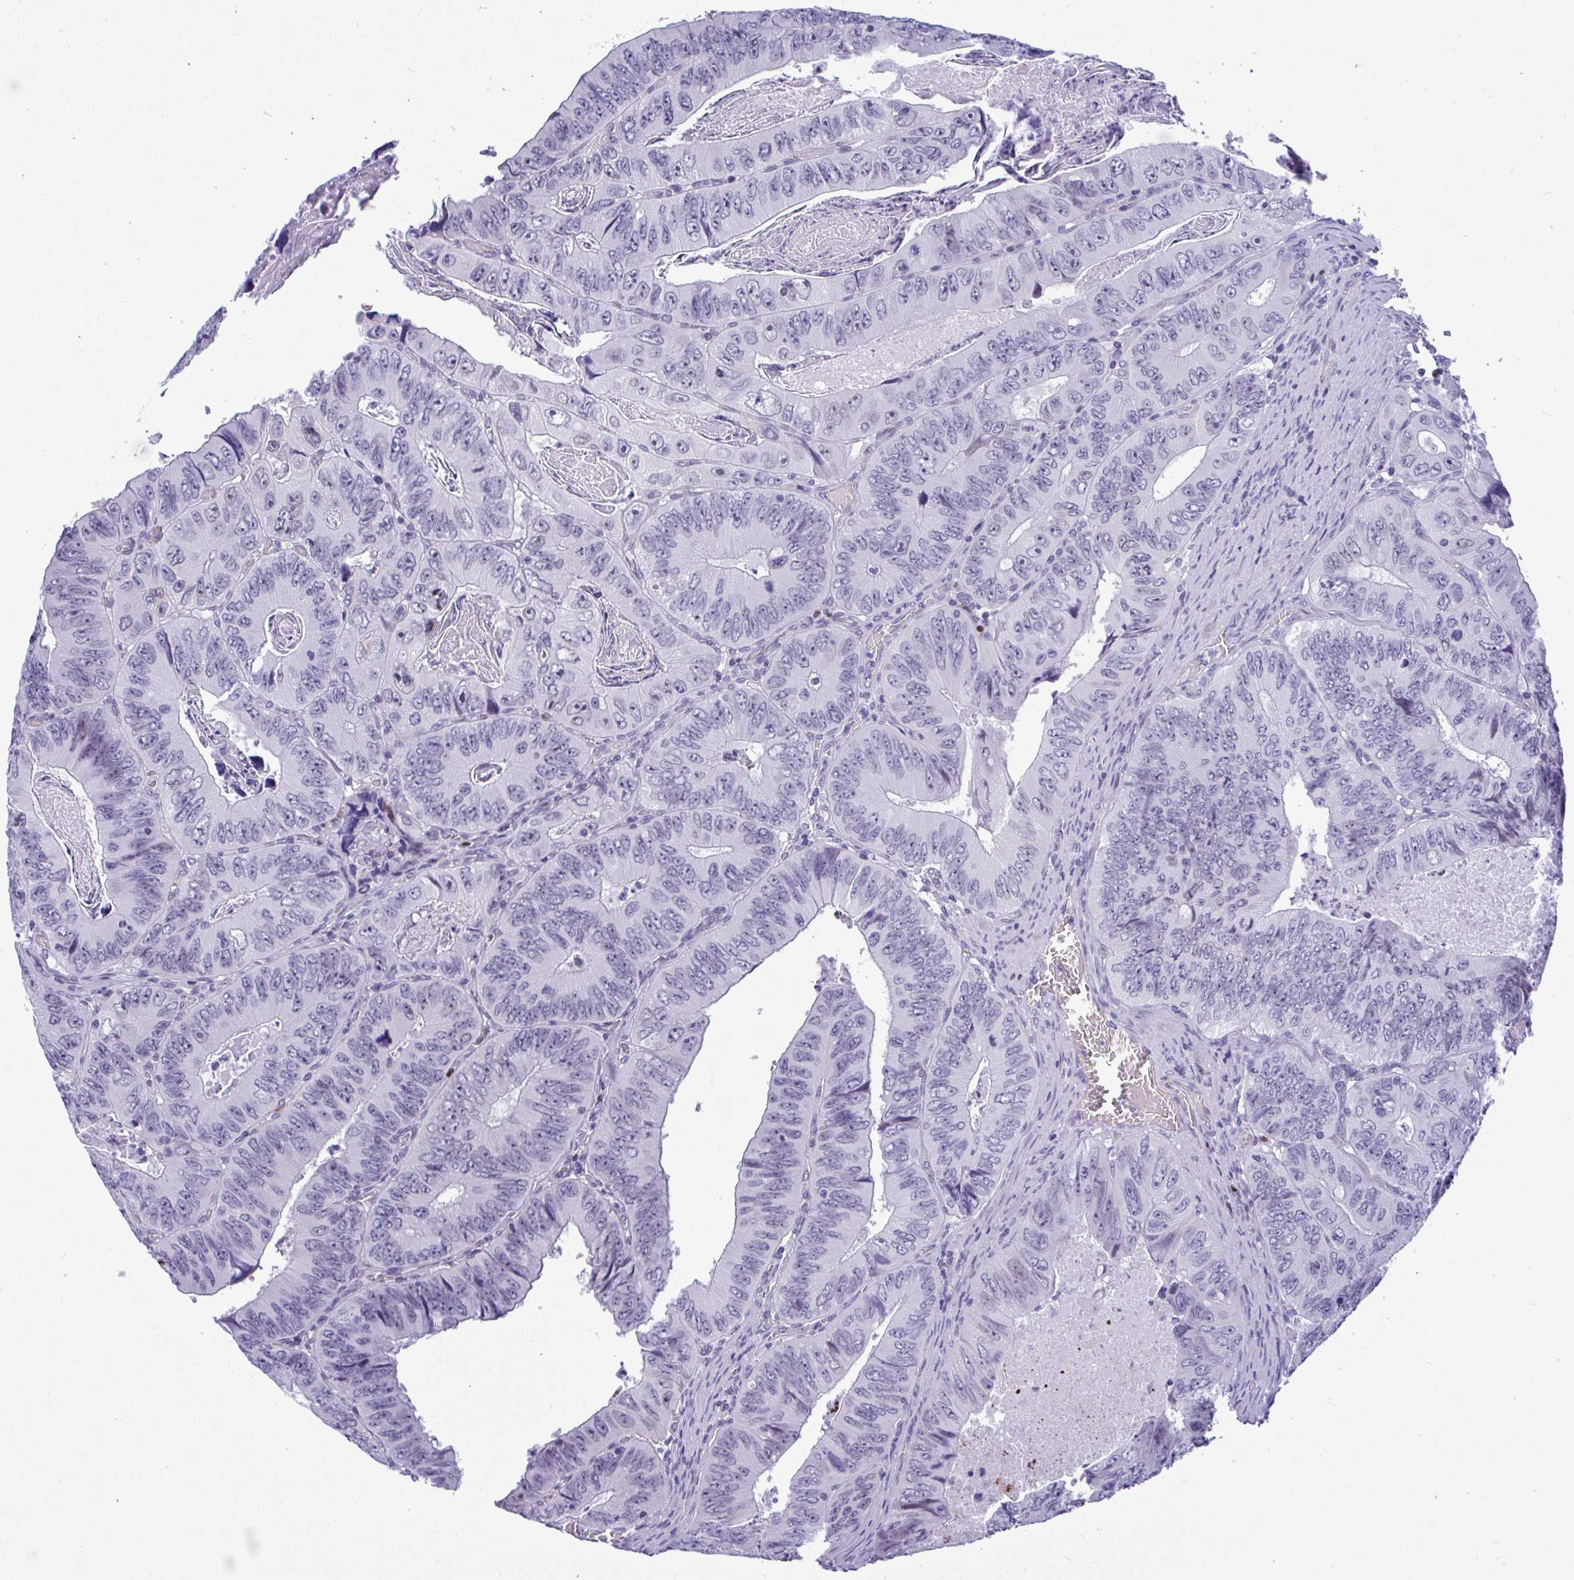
{"staining": {"intensity": "negative", "quantity": "none", "location": "none"}, "tissue": "colorectal cancer", "cell_type": "Tumor cells", "image_type": "cancer", "snomed": [{"axis": "morphology", "description": "Adenocarcinoma, NOS"}, {"axis": "topography", "description": "Colon"}], "caption": "There is no significant expression in tumor cells of adenocarcinoma (colorectal).", "gene": "SLC25A51", "patient": {"sex": "female", "age": 84}}